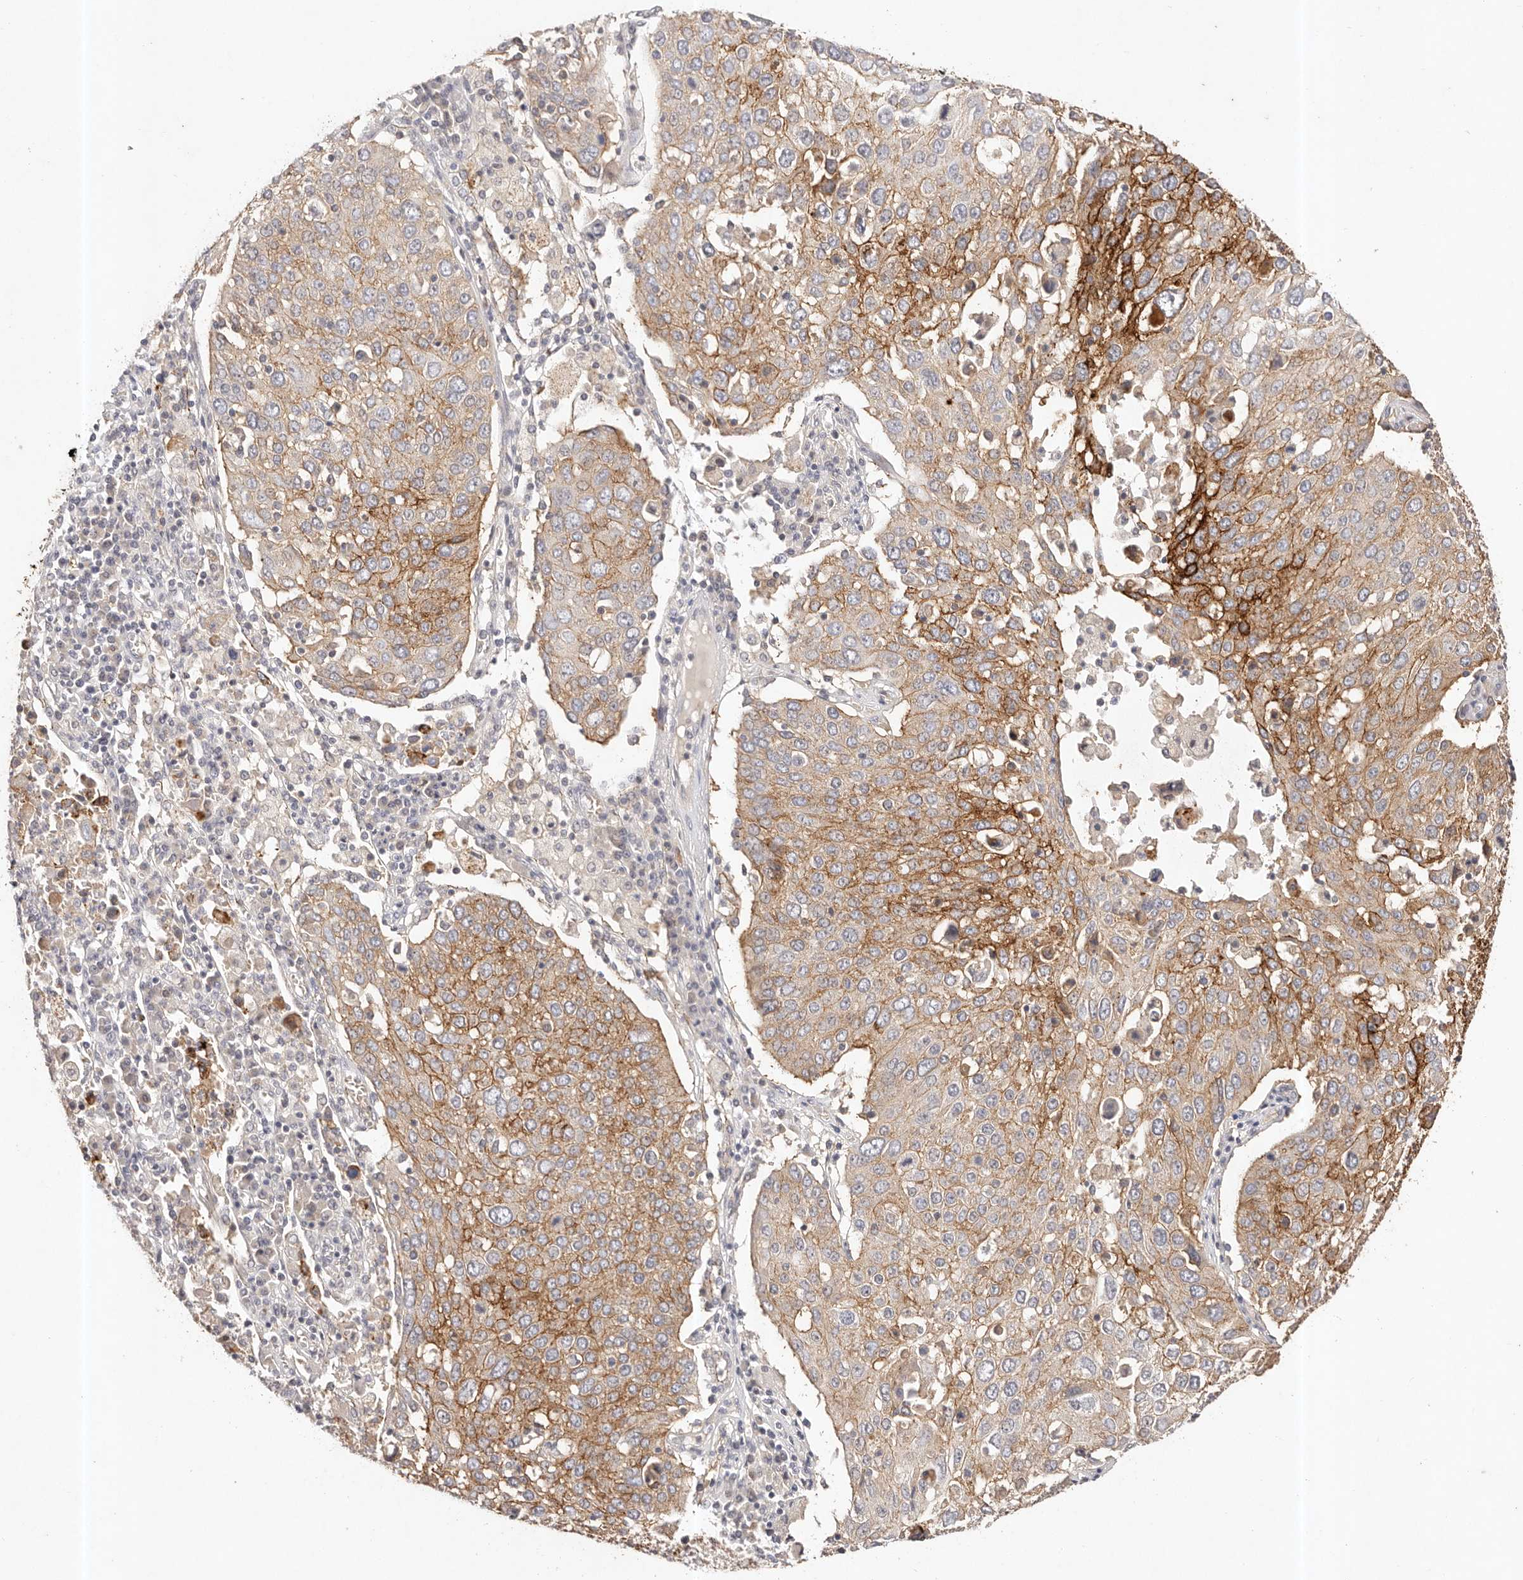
{"staining": {"intensity": "moderate", "quantity": "25%-75%", "location": "cytoplasmic/membranous"}, "tissue": "lung cancer", "cell_type": "Tumor cells", "image_type": "cancer", "snomed": [{"axis": "morphology", "description": "Squamous cell carcinoma, NOS"}, {"axis": "topography", "description": "Lung"}], "caption": "High-power microscopy captured an immunohistochemistry (IHC) micrograph of lung squamous cell carcinoma, revealing moderate cytoplasmic/membranous staining in about 25%-75% of tumor cells. Nuclei are stained in blue.", "gene": "CXADR", "patient": {"sex": "male", "age": 65}}